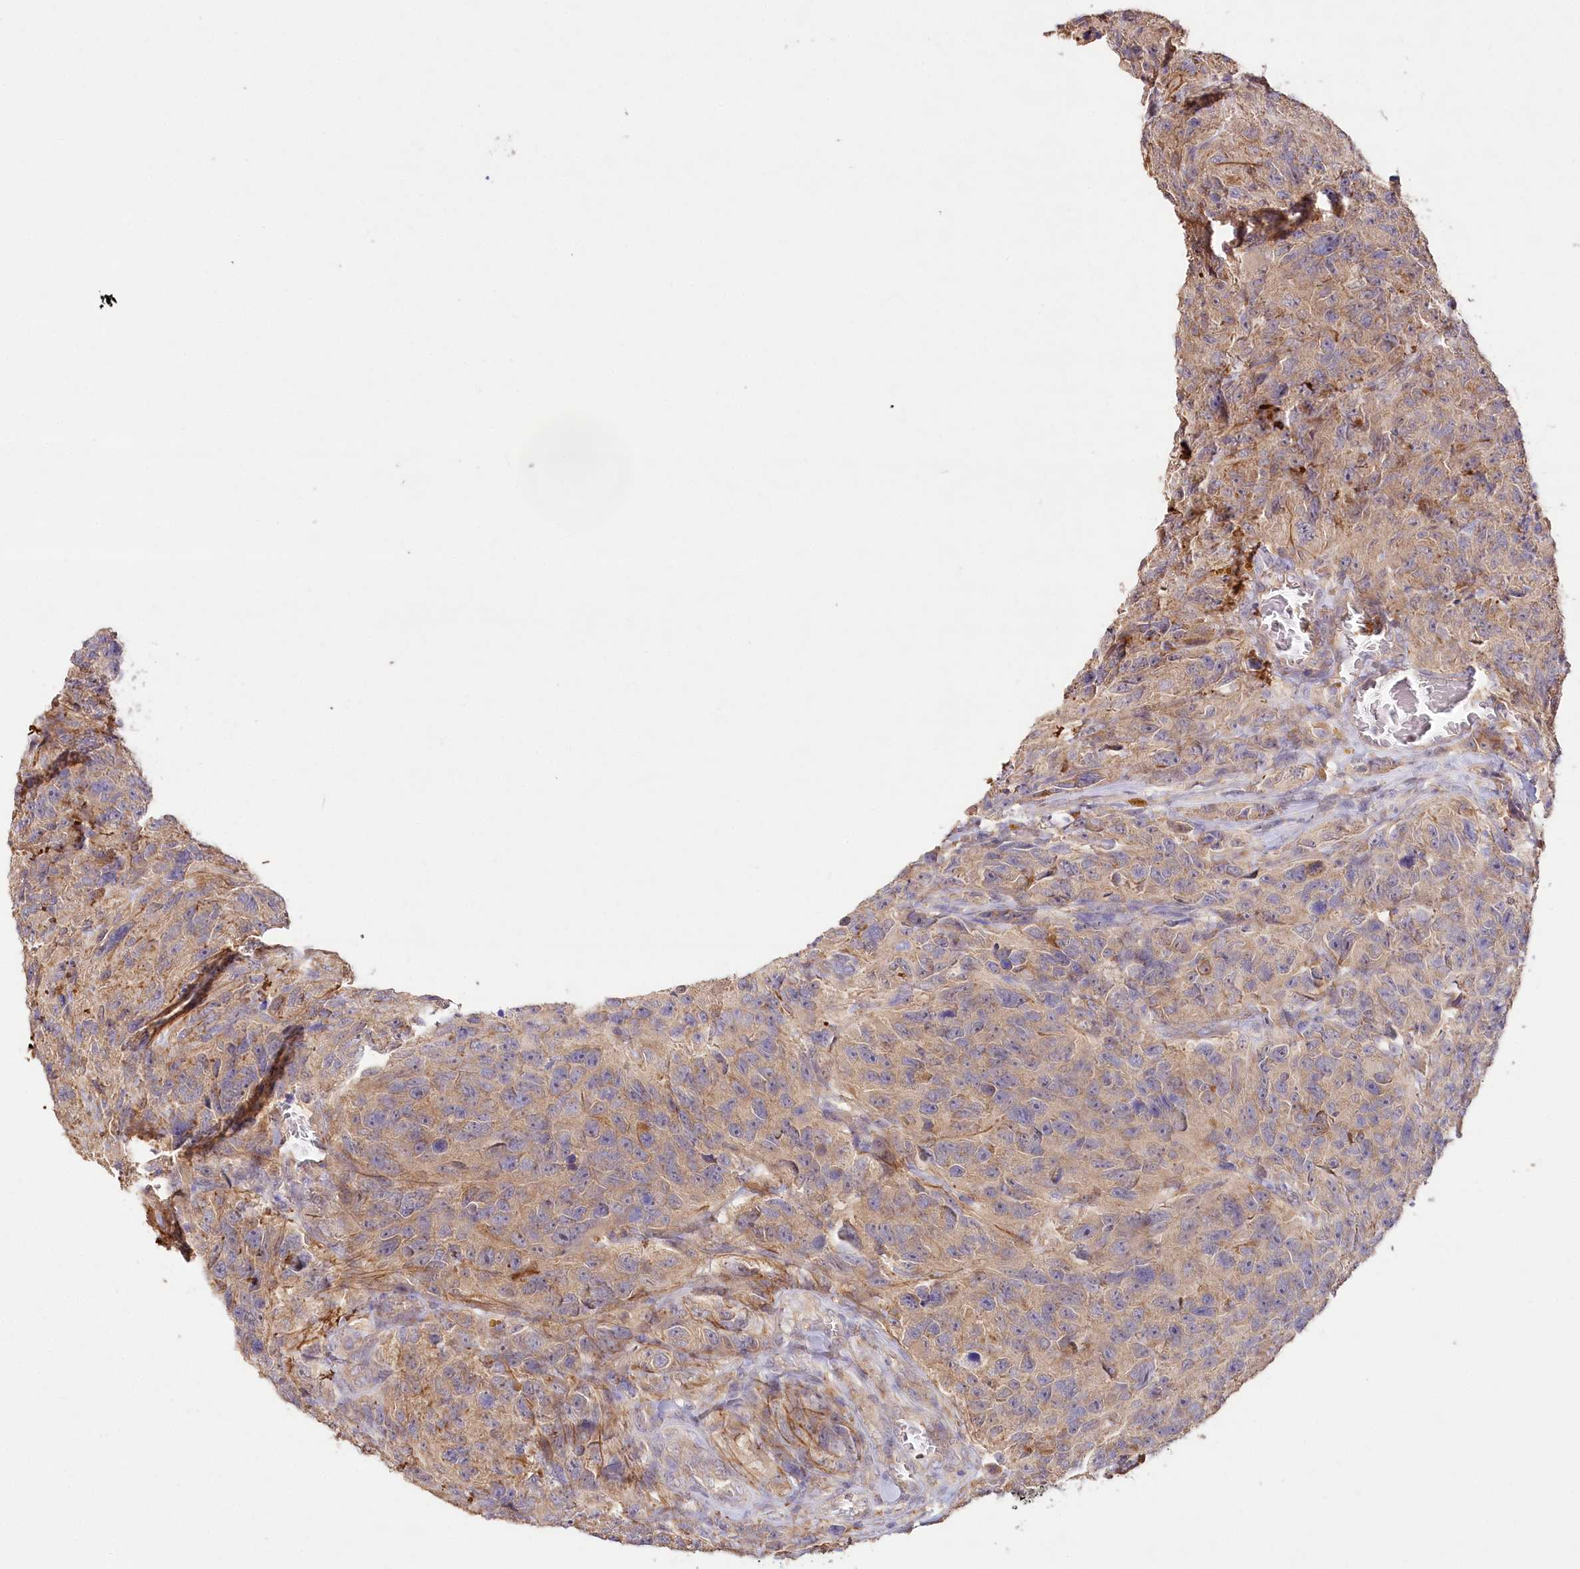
{"staining": {"intensity": "weak", "quantity": "<25%", "location": "cytoplasmic/membranous"}, "tissue": "glioma", "cell_type": "Tumor cells", "image_type": "cancer", "snomed": [{"axis": "morphology", "description": "Glioma, malignant, High grade"}, {"axis": "topography", "description": "Brain"}], "caption": "Immunohistochemistry (IHC) histopathology image of human glioma stained for a protein (brown), which demonstrates no staining in tumor cells.", "gene": "DMXL1", "patient": {"sex": "male", "age": 69}}